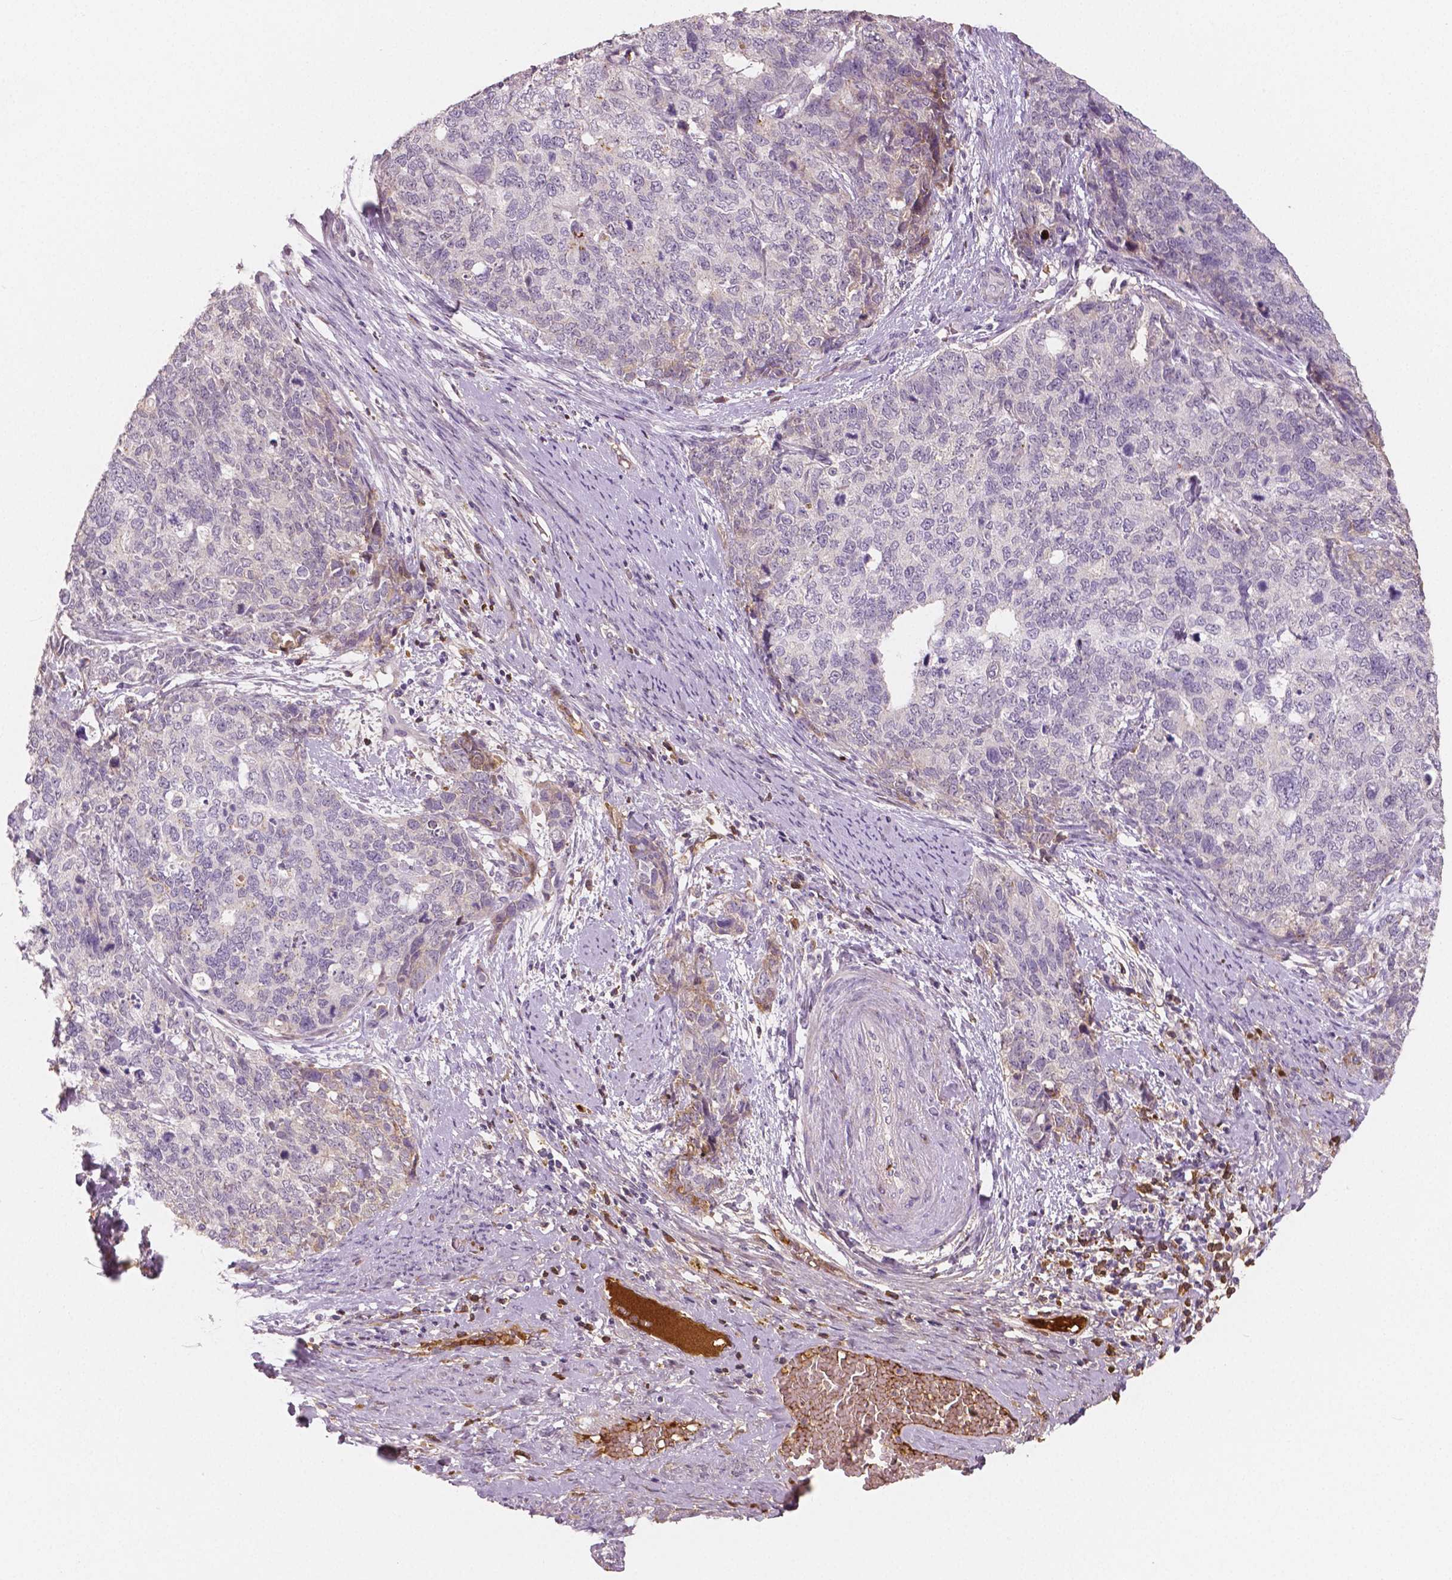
{"staining": {"intensity": "weak", "quantity": "<25%", "location": "cytoplasmic/membranous"}, "tissue": "cervical cancer", "cell_type": "Tumor cells", "image_type": "cancer", "snomed": [{"axis": "morphology", "description": "Squamous cell carcinoma, NOS"}, {"axis": "topography", "description": "Cervix"}], "caption": "This is an IHC micrograph of cervical cancer (squamous cell carcinoma). There is no expression in tumor cells.", "gene": "APOA4", "patient": {"sex": "female", "age": 63}}